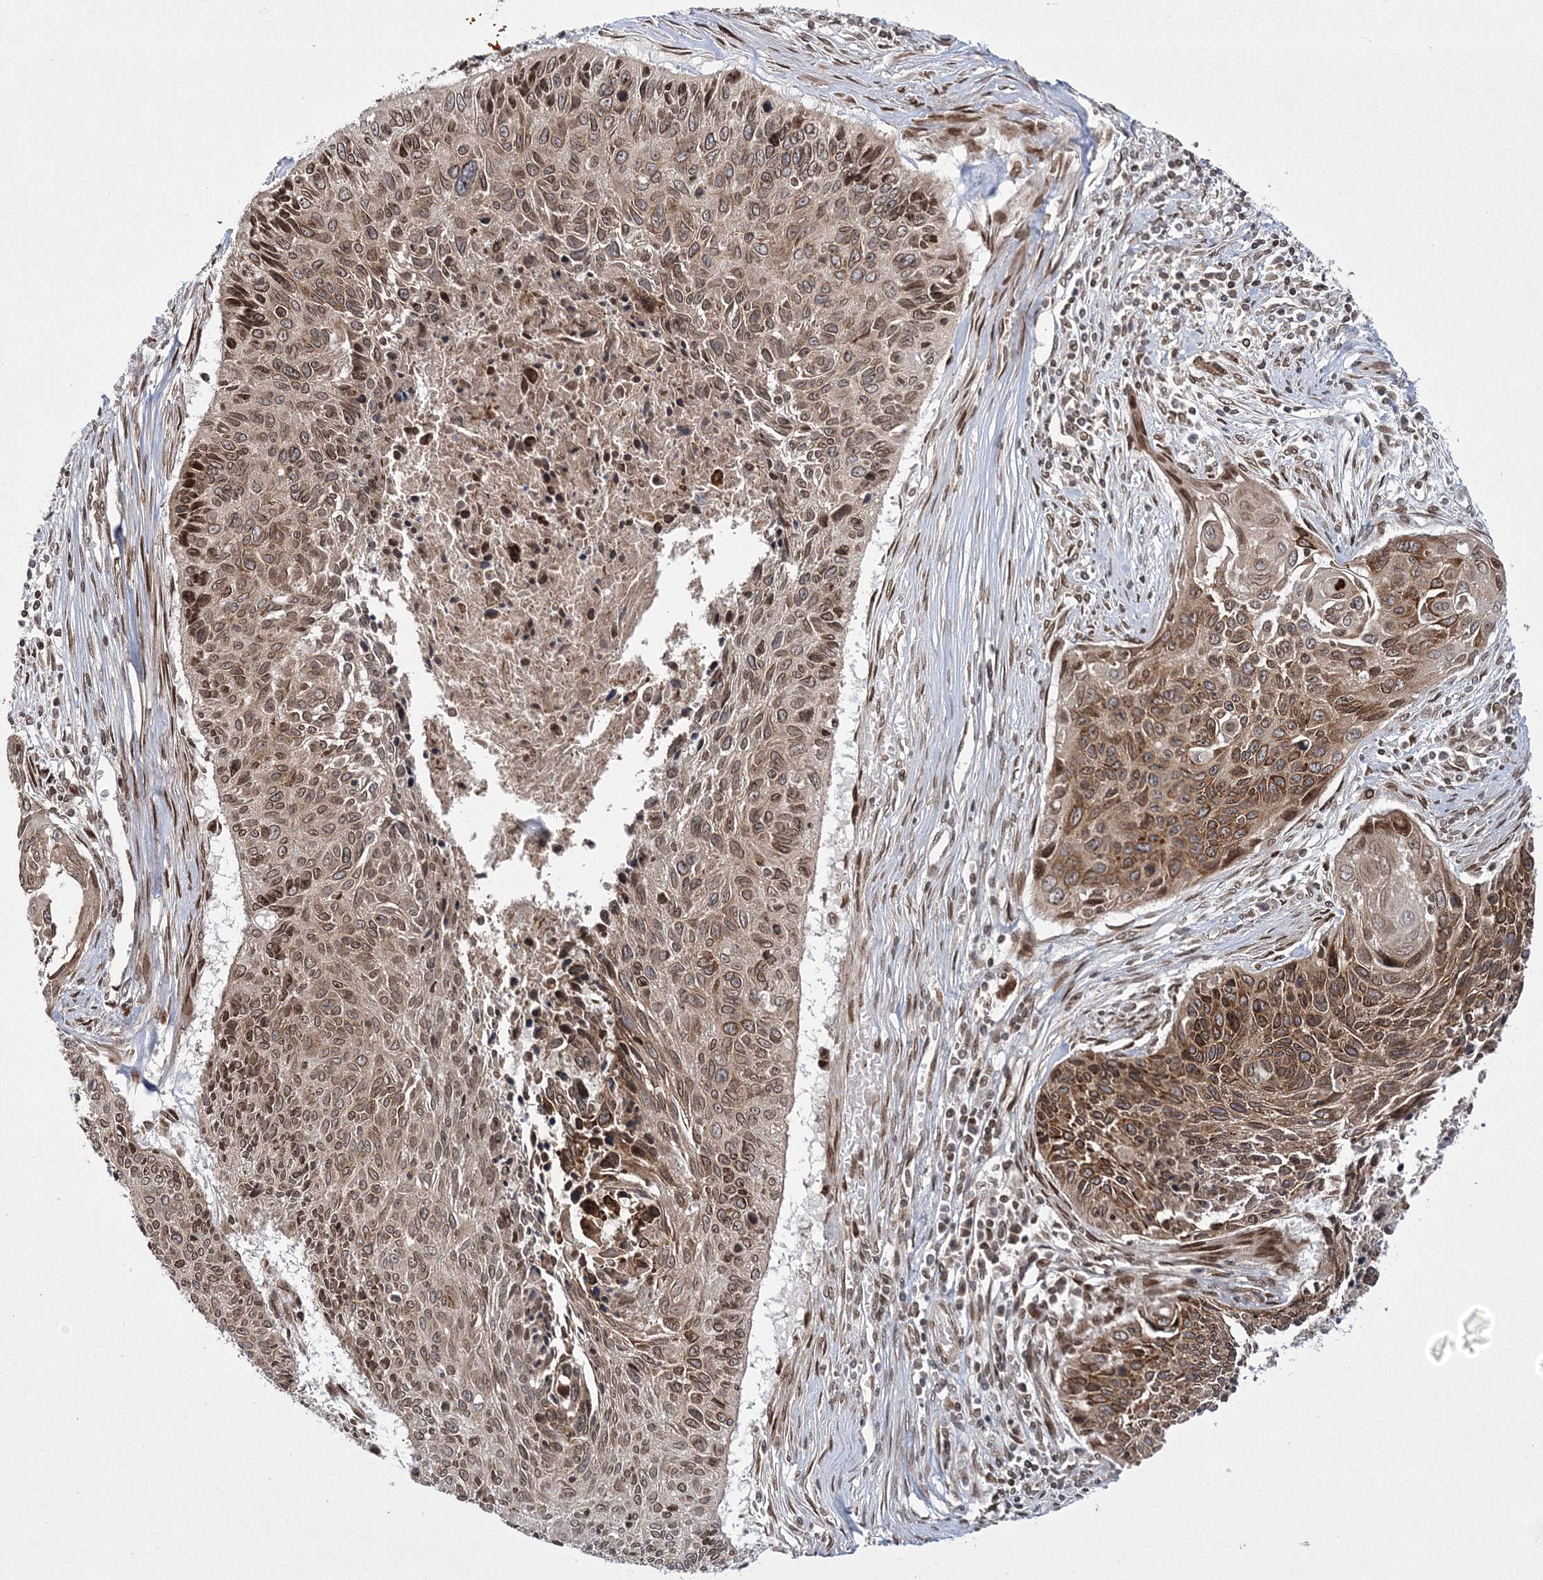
{"staining": {"intensity": "moderate", "quantity": ">75%", "location": "cytoplasmic/membranous,nuclear"}, "tissue": "cervical cancer", "cell_type": "Tumor cells", "image_type": "cancer", "snomed": [{"axis": "morphology", "description": "Squamous cell carcinoma, NOS"}, {"axis": "topography", "description": "Cervix"}], "caption": "Cervical squamous cell carcinoma stained with a protein marker exhibits moderate staining in tumor cells.", "gene": "DNAJC27", "patient": {"sex": "female", "age": 55}}